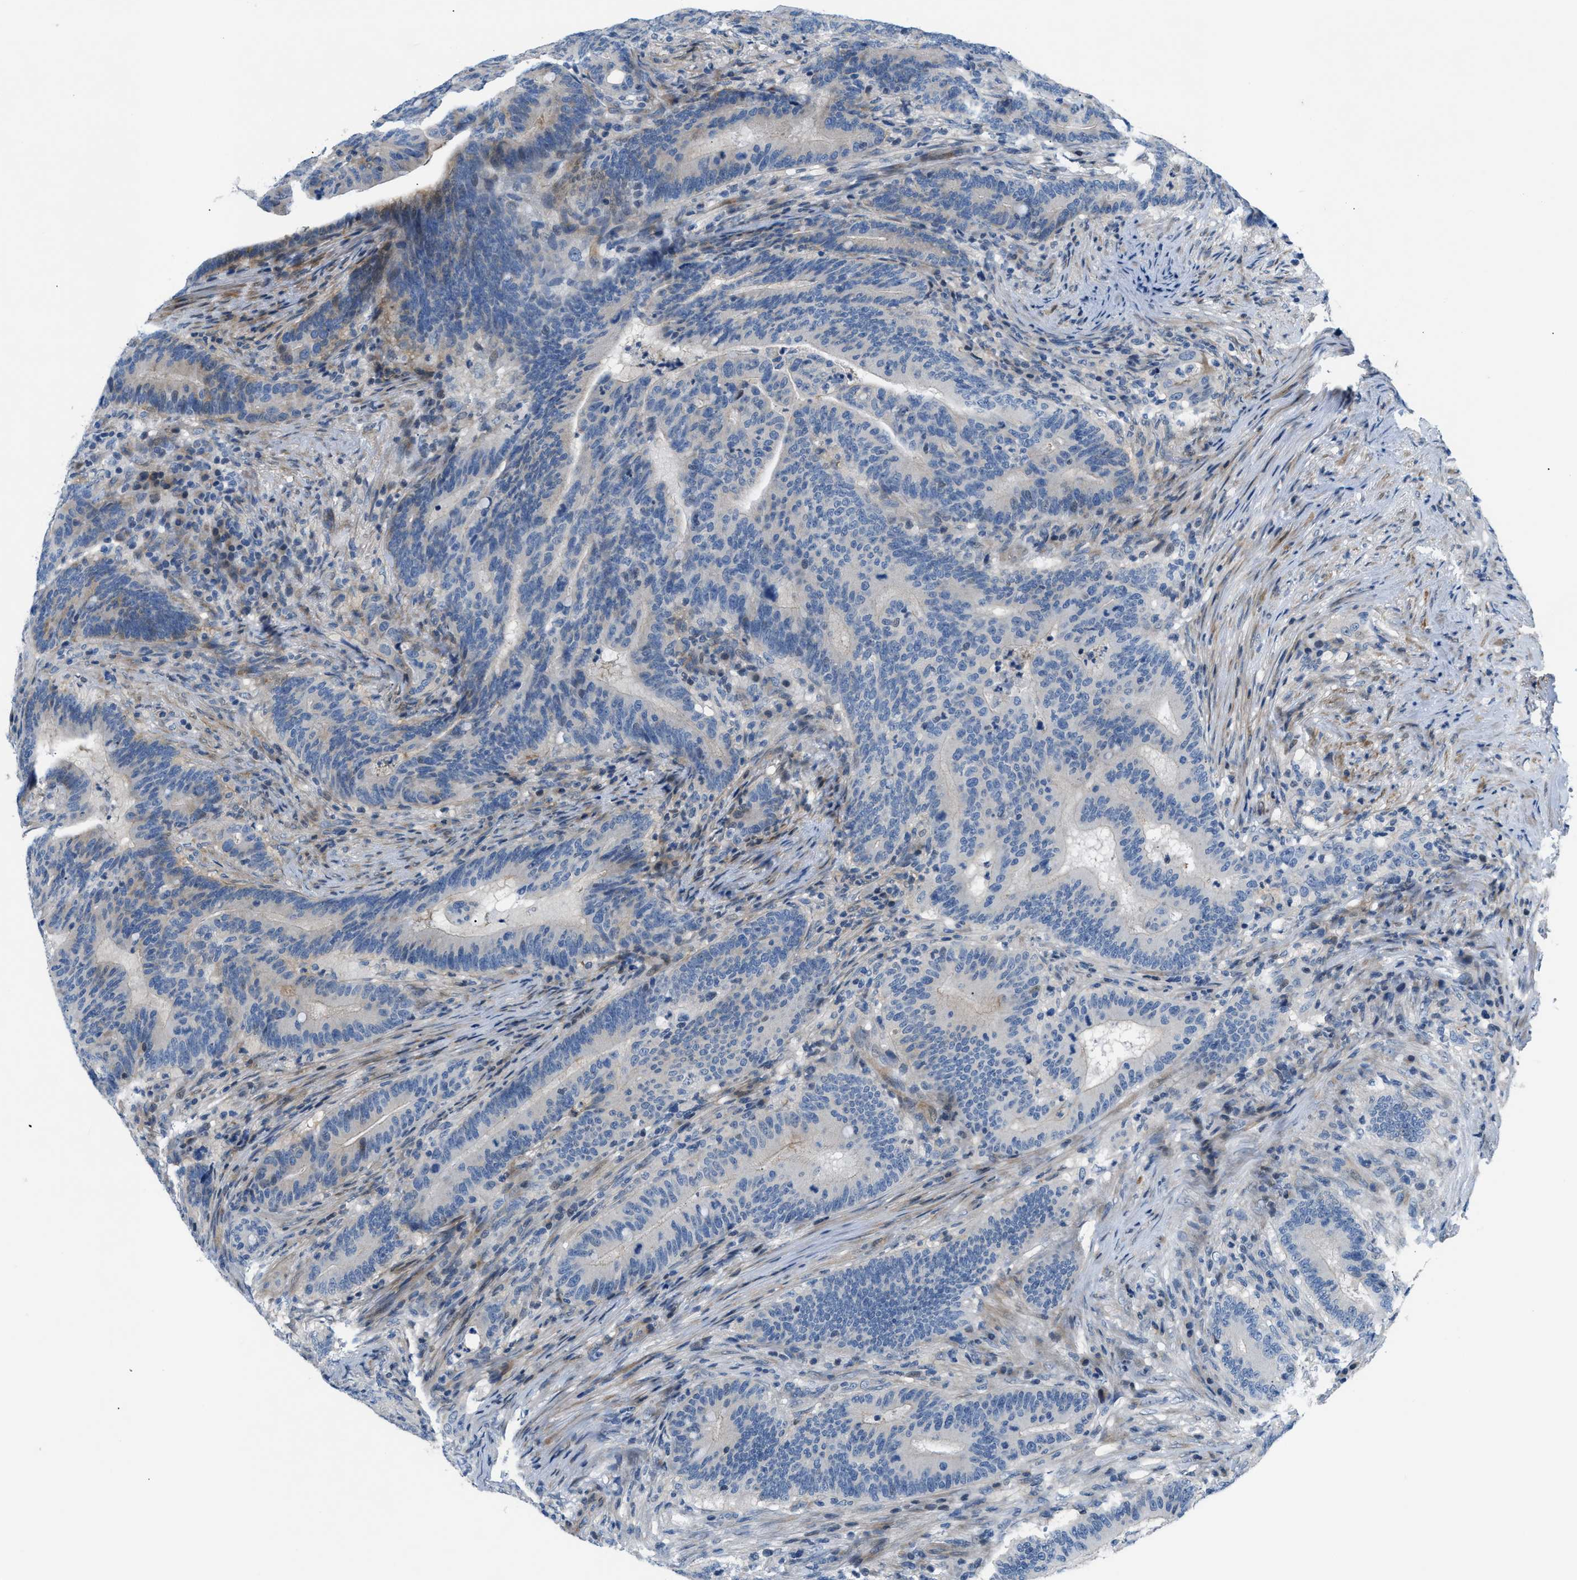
{"staining": {"intensity": "negative", "quantity": "none", "location": "none"}, "tissue": "colorectal cancer", "cell_type": "Tumor cells", "image_type": "cancer", "snomed": [{"axis": "morphology", "description": "Normal tissue, NOS"}, {"axis": "morphology", "description": "Adenocarcinoma, NOS"}, {"axis": "topography", "description": "Colon"}], "caption": "A photomicrograph of human colorectal adenocarcinoma is negative for staining in tumor cells.", "gene": "FDCSP", "patient": {"sex": "female", "age": 66}}